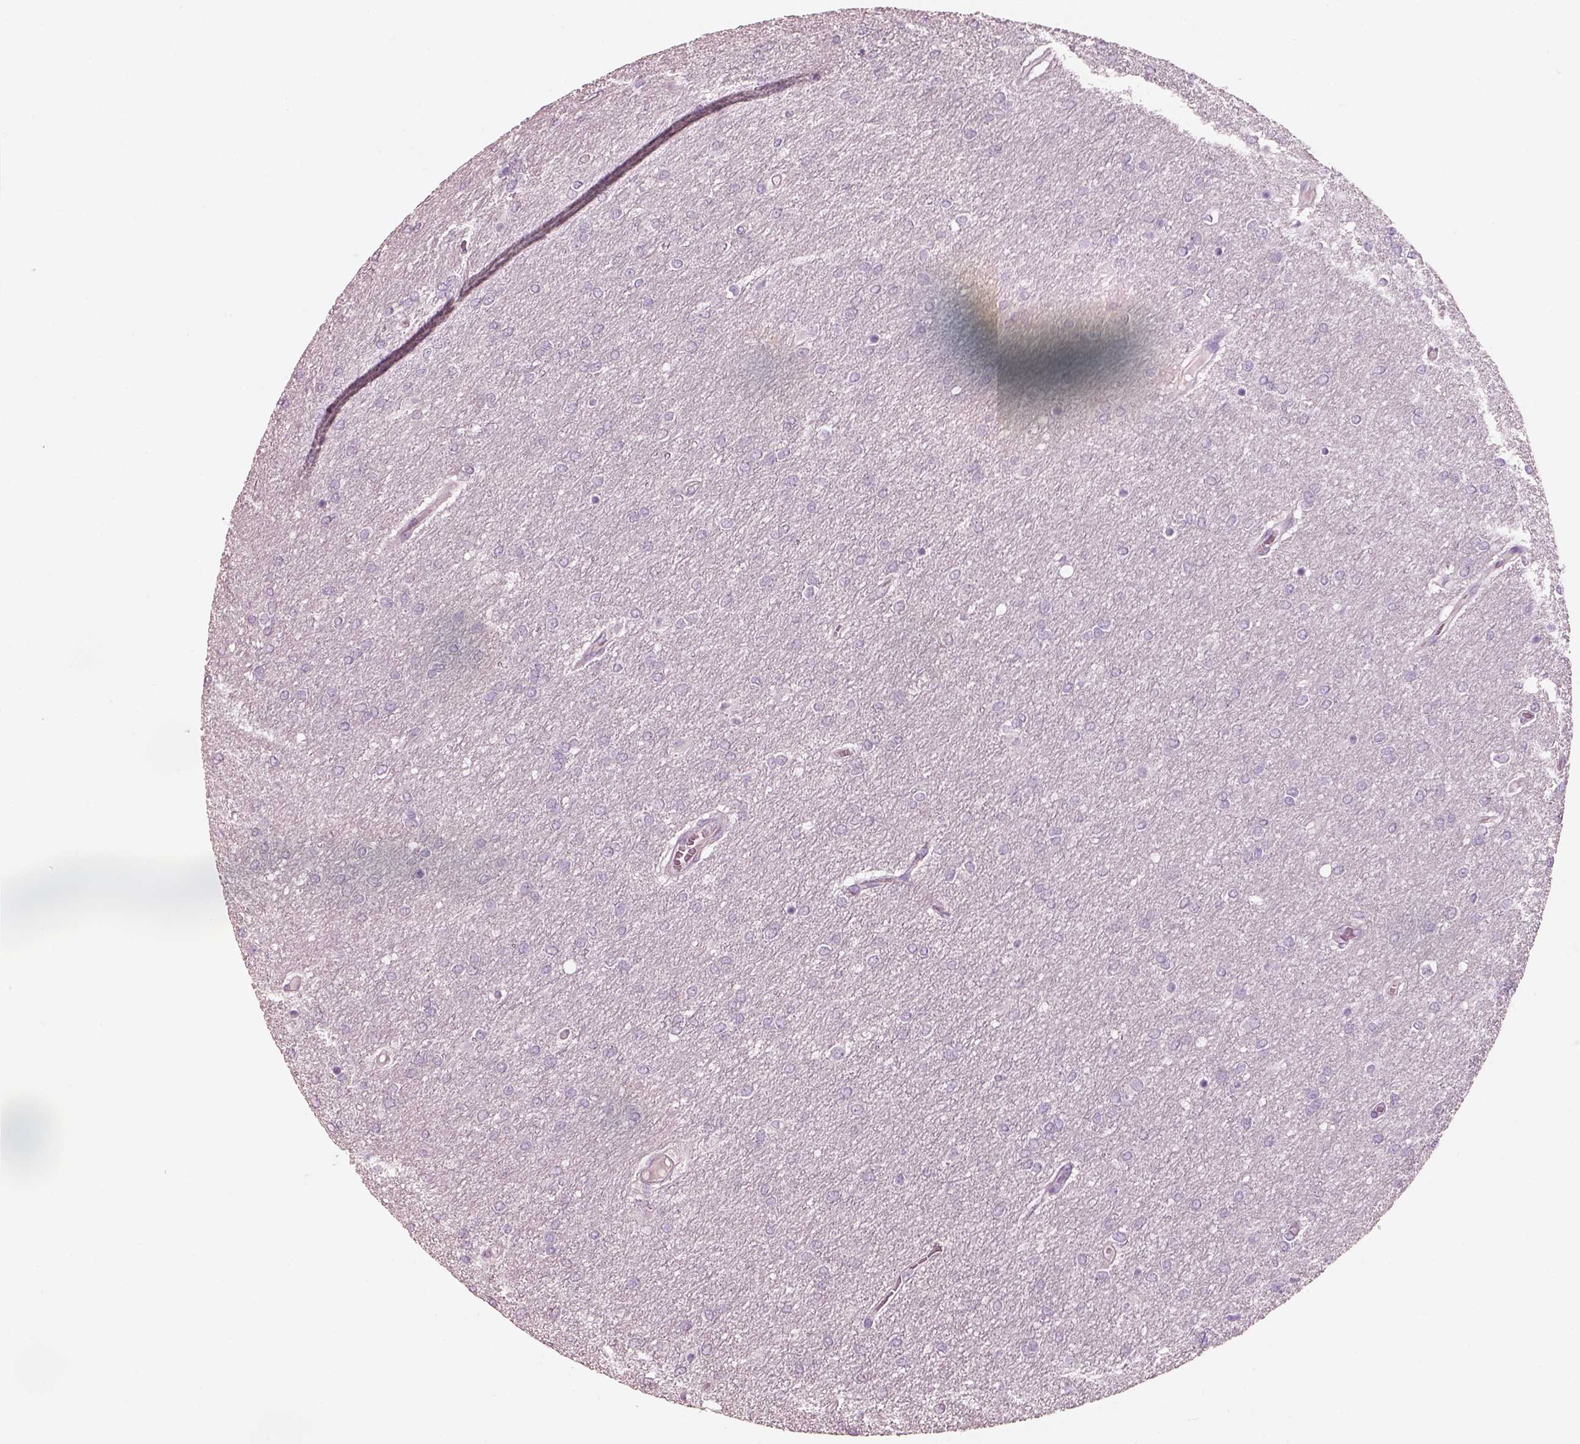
{"staining": {"intensity": "negative", "quantity": "none", "location": "none"}, "tissue": "glioma", "cell_type": "Tumor cells", "image_type": "cancer", "snomed": [{"axis": "morphology", "description": "Glioma, malignant, High grade"}, {"axis": "topography", "description": "Brain"}], "caption": "The image reveals no significant positivity in tumor cells of malignant glioma (high-grade). The staining was performed using DAB to visualize the protein expression in brown, while the nuclei were stained in blue with hematoxylin (Magnification: 20x).", "gene": "PNOC", "patient": {"sex": "female", "age": 61}}